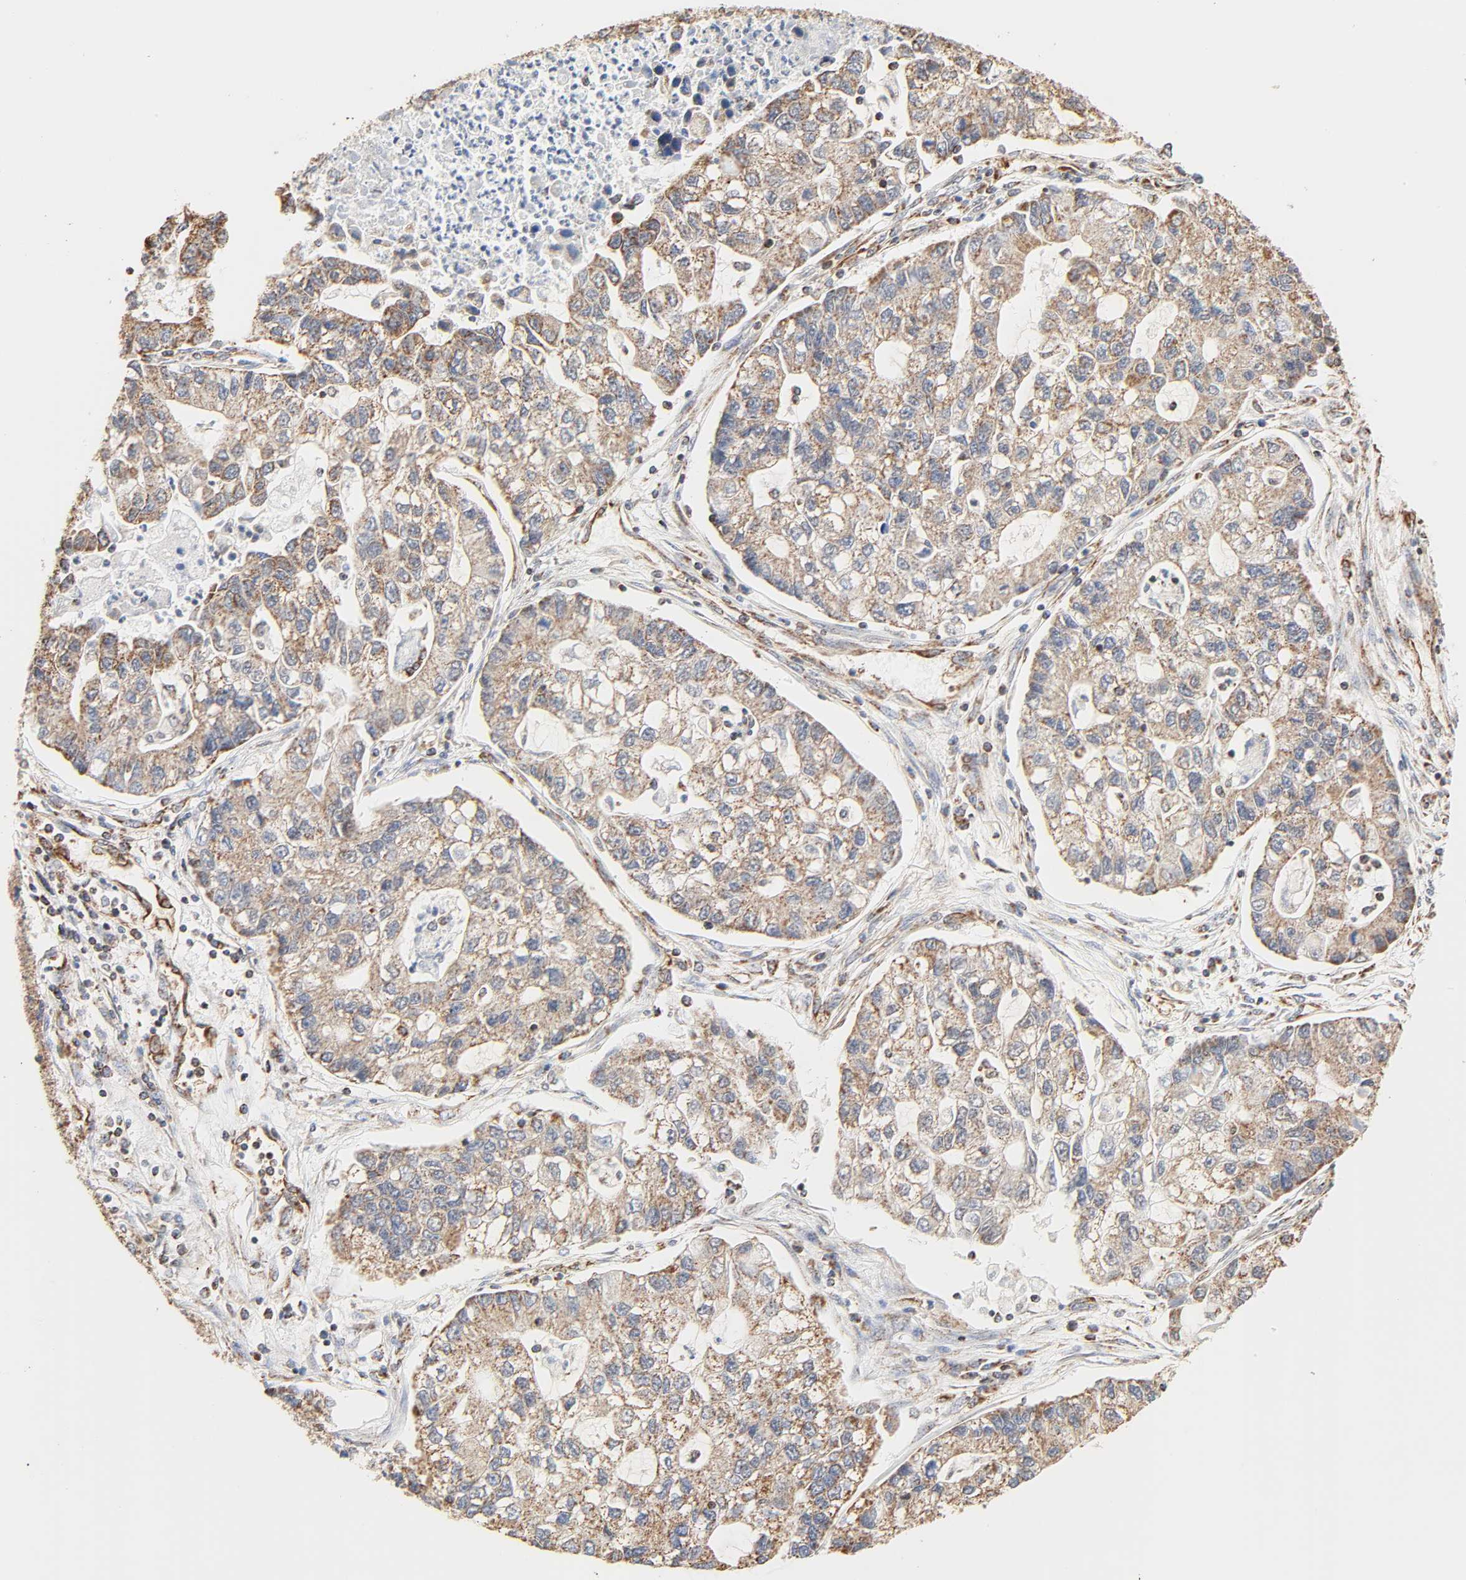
{"staining": {"intensity": "moderate", "quantity": ">75%", "location": "cytoplasmic/membranous"}, "tissue": "lung cancer", "cell_type": "Tumor cells", "image_type": "cancer", "snomed": [{"axis": "morphology", "description": "Adenocarcinoma, NOS"}, {"axis": "topography", "description": "Lung"}], "caption": "Immunohistochemistry (IHC) photomicrograph of neoplastic tissue: adenocarcinoma (lung) stained using IHC exhibits medium levels of moderate protein expression localized specifically in the cytoplasmic/membranous of tumor cells, appearing as a cytoplasmic/membranous brown color.", "gene": "ZMAT5", "patient": {"sex": "female", "age": 51}}